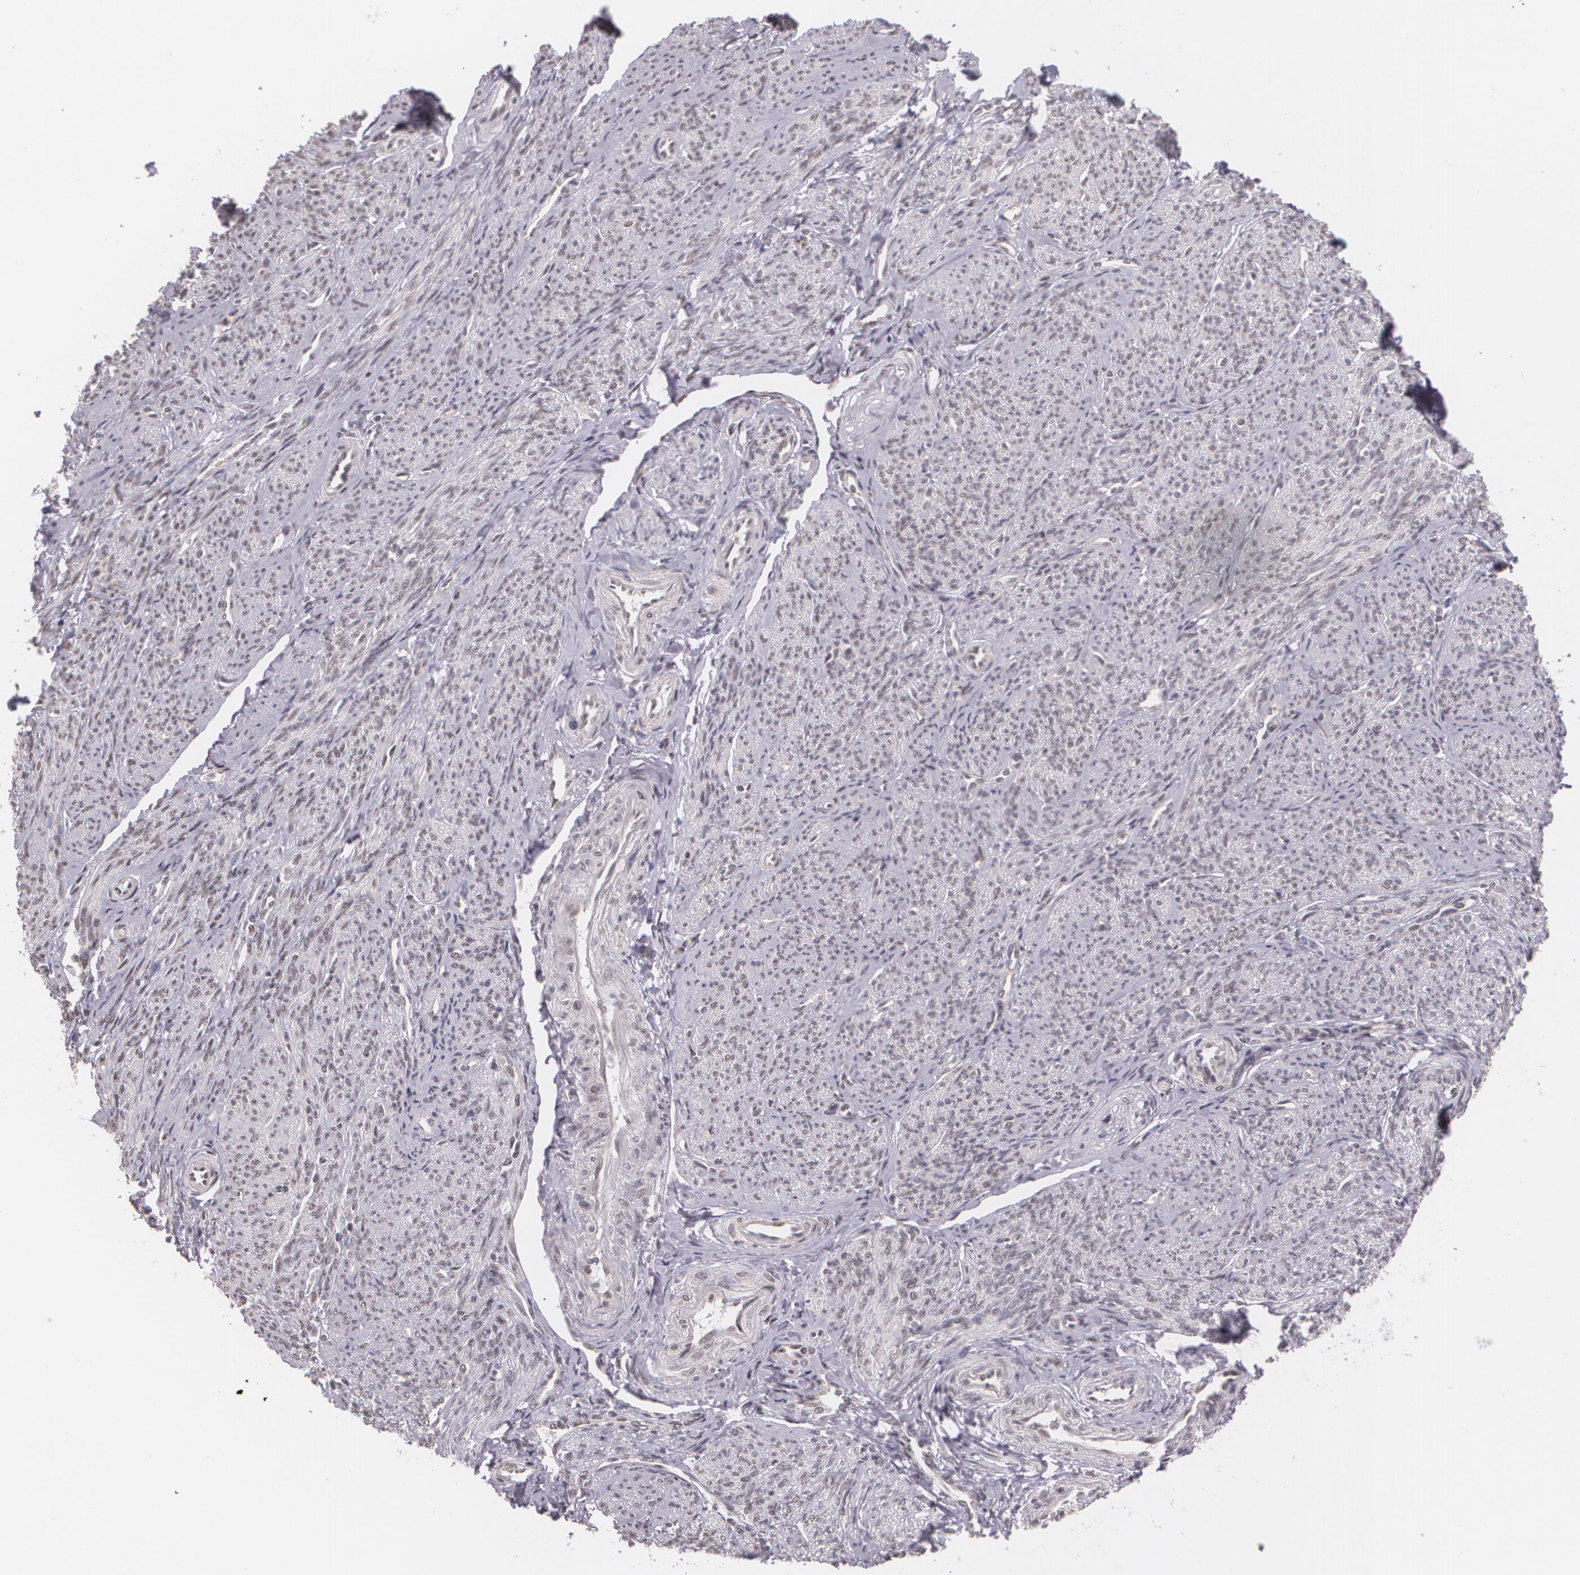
{"staining": {"intensity": "weak", "quantity": "25%-75%", "location": "nuclear"}, "tissue": "smooth muscle", "cell_type": "Smooth muscle cells", "image_type": "normal", "snomed": [{"axis": "morphology", "description": "Normal tissue, NOS"}, {"axis": "topography", "description": "Cervix"}, {"axis": "topography", "description": "Endometrium"}], "caption": "IHC histopathology image of benign human smooth muscle stained for a protein (brown), which displays low levels of weak nuclear staining in approximately 25%-75% of smooth muscle cells.", "gene": "ALX1", "patient": {"sex": "female", "age": 65}}